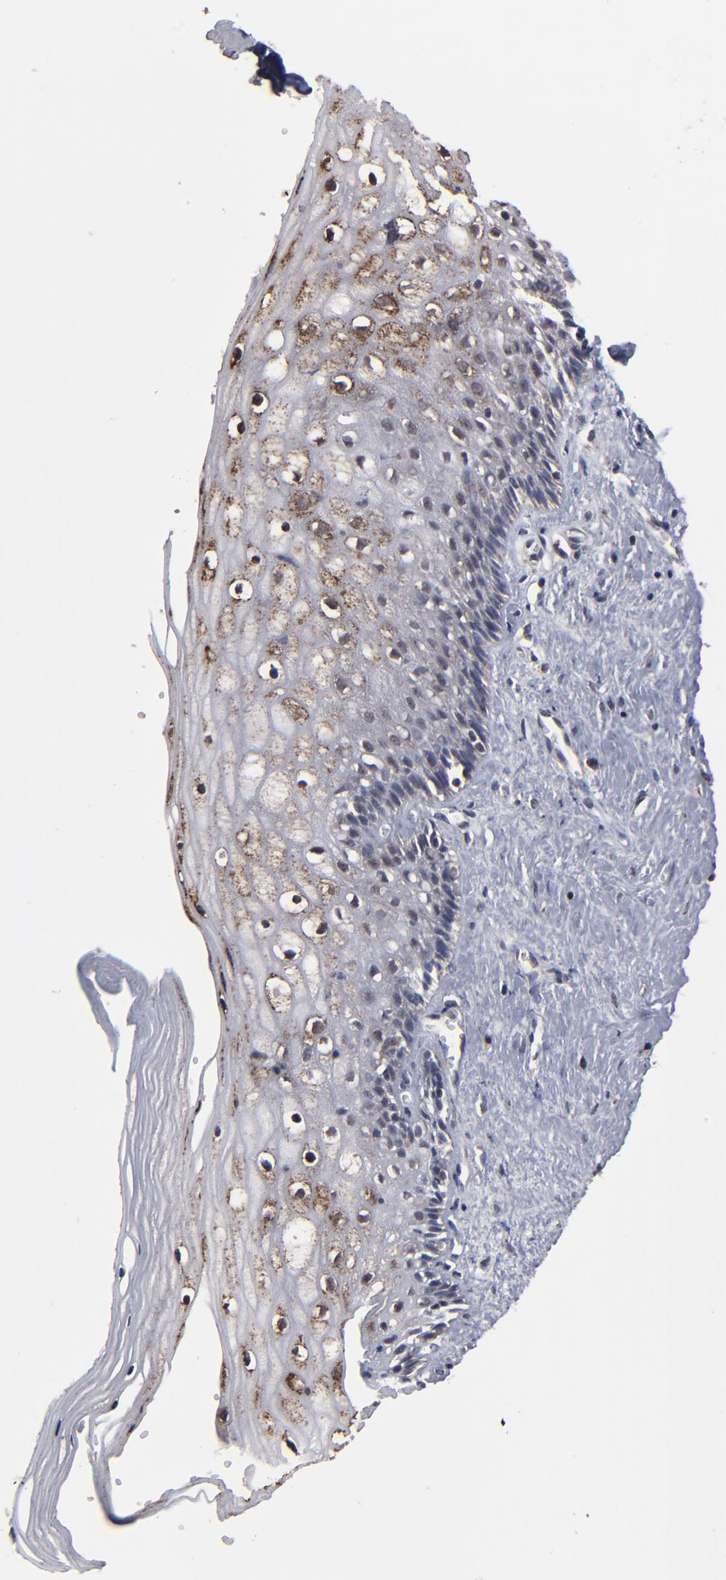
{"staining": {"intensity": "moderate", "quantity": "25%-75%", "location": "cytoplasmic/membranous,nuclear"}, "tissue": "vagina", "cell_type": "Squamous epithelial cells", "image_type": "normal", "snomed": [{"axis": "morphology", "description": "Normal tissue, NOS"}, {"axis": "topography", "description": "Vagina"}], "caption": "IHC photomicrograph of benign human vagina stained for a protein (brown), which demonstrates medium levels of moderate cytoplasmic/membranous,nuclear staining in about 25%-75% of squamous epithelial cells.", "gene": "BNIP3", "patient": {"sex": "female", "age": 46}}